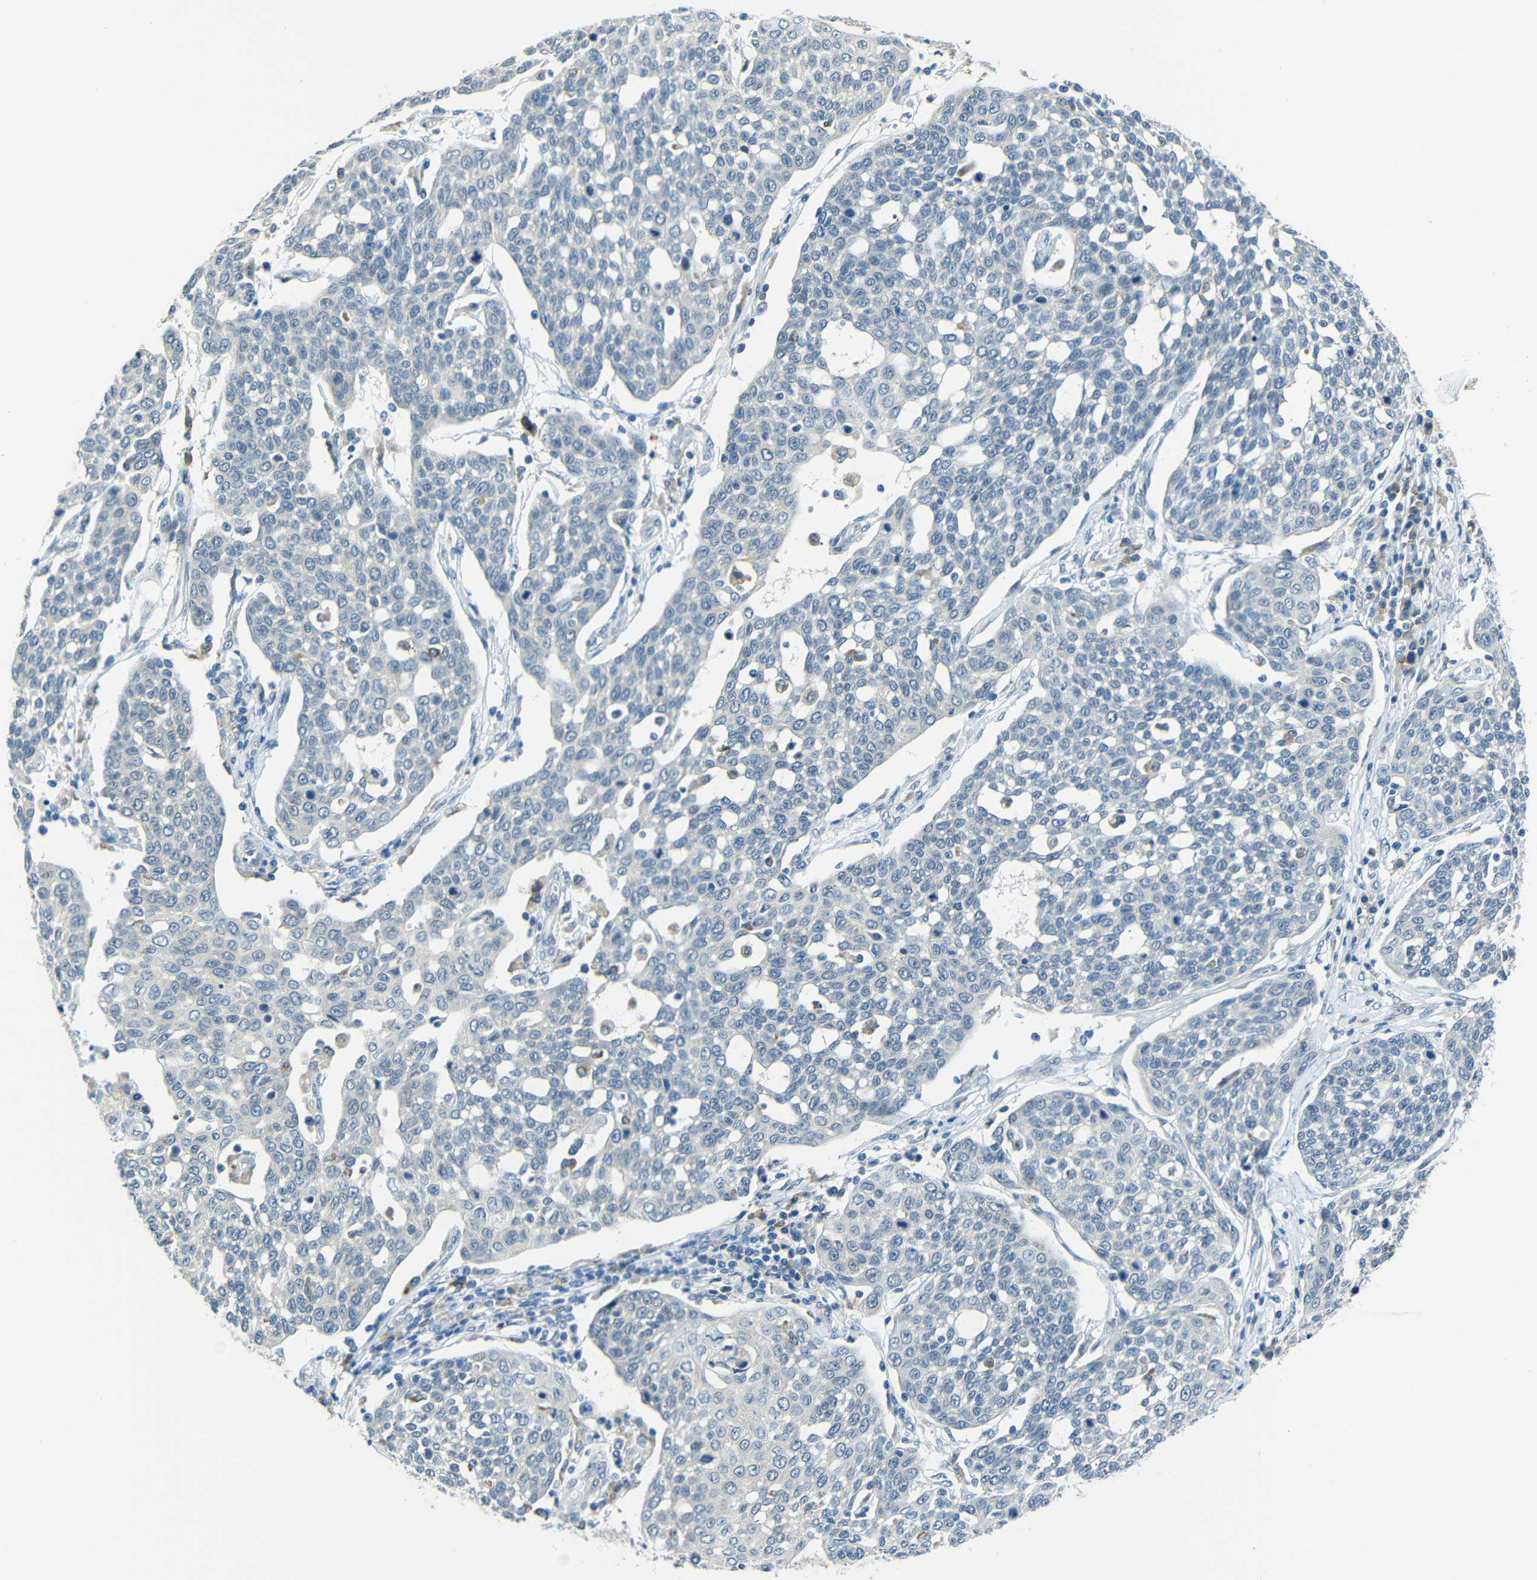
{"staining": {"intensity": "negative", "quantity": "none", "location": "none"}, "tissue": "cervical cancer", "cell_type": "Tumor cells", "image_type": "cancer", "snomed": [{"axis": "morphology", "description": "Squamous cell carcinoma, NOS"}, {"axis": "topography", "description": "Cervix"}], "caption": "High magnification brightfield microscopy of cervical cancer stained with DAB (brown) and counterstained with hematoxylin (blue): tumor cells show no significant staining.", "gene": "ANKRD22", "patient": {"sex": "female", "age": 34}}